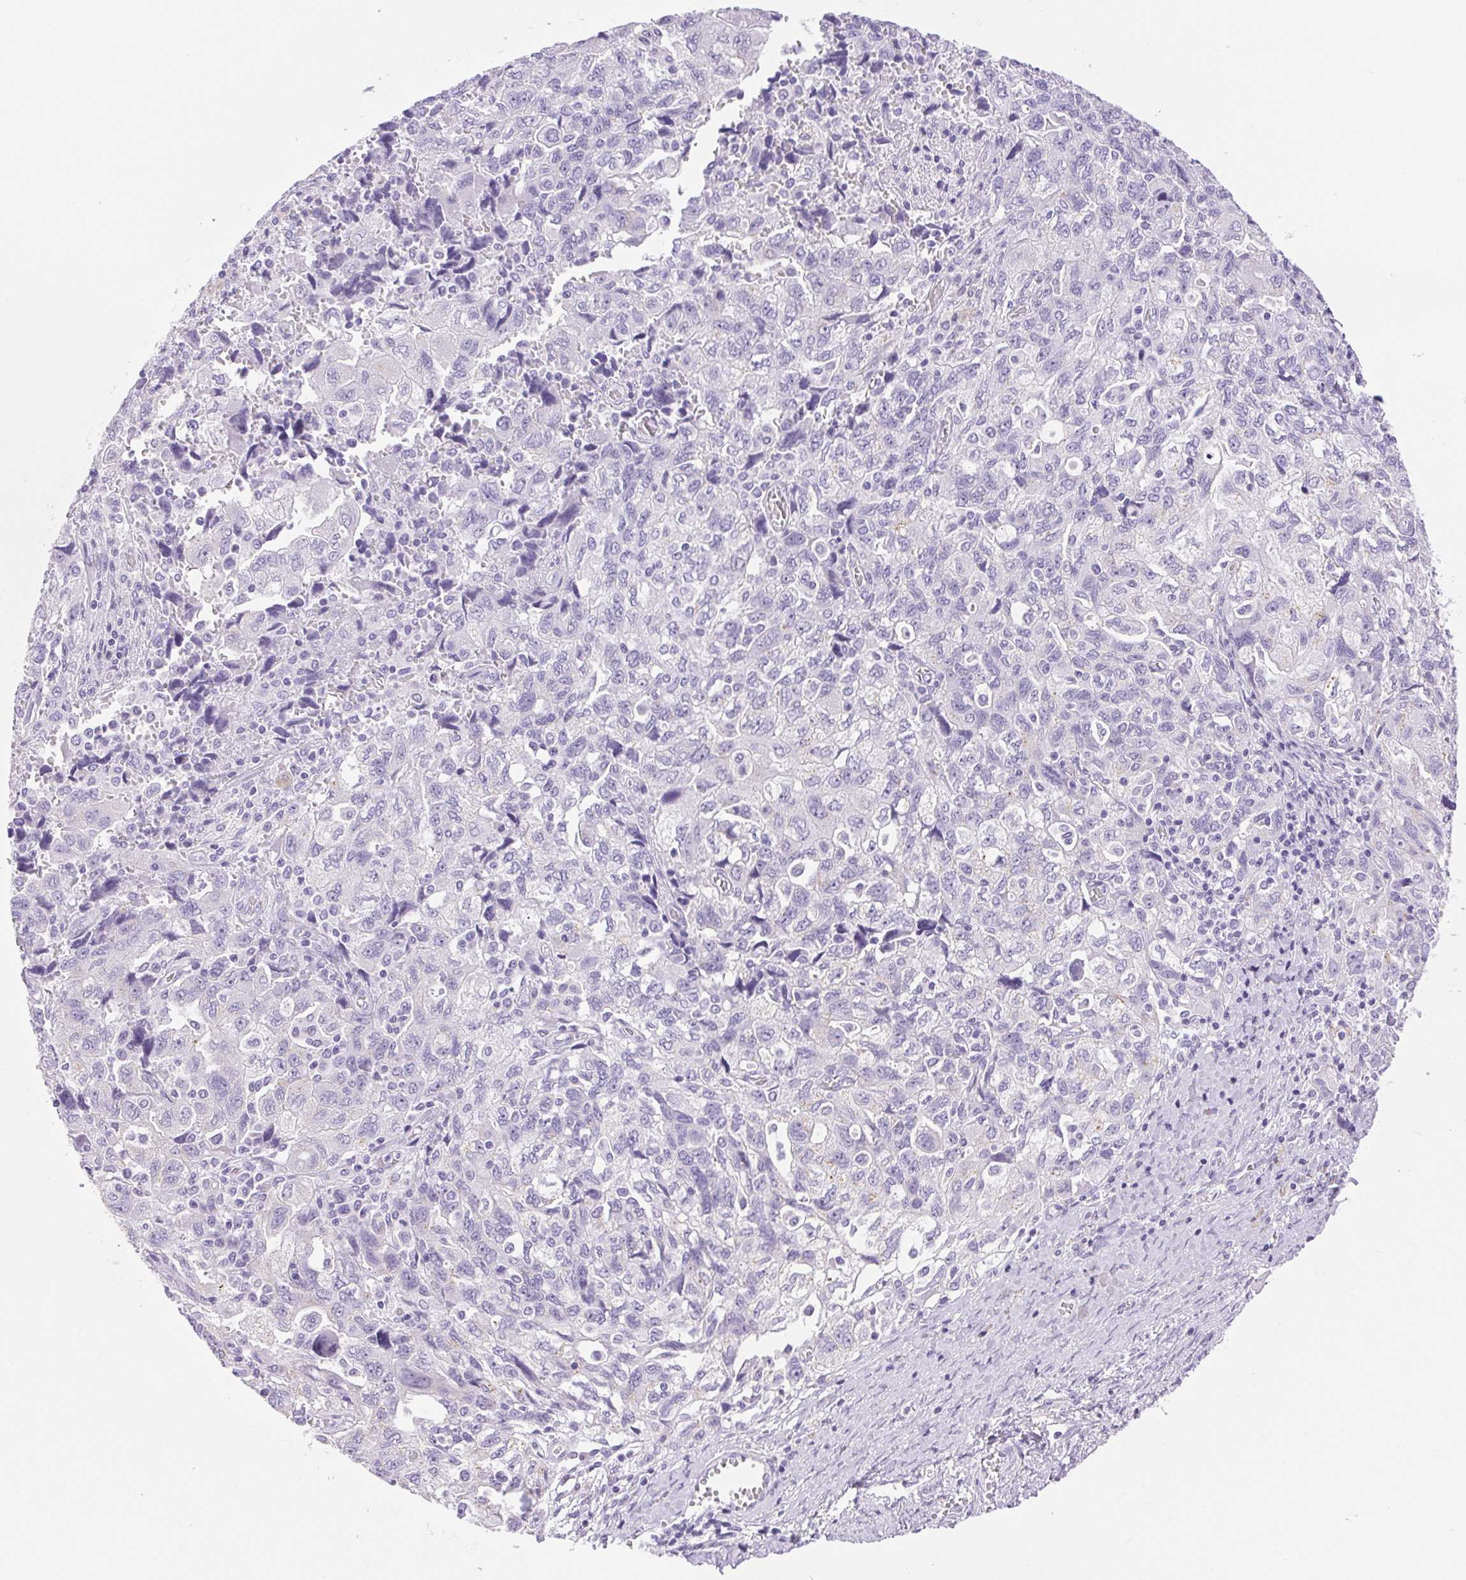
{"staining": {"intensity": "negative", "quantity": "none", "location": "none"}, "tissue": "ovarian cancer", "cell_type": "Tumor cells", "image_type": "cancer", "snomed": [{"axis": "morphology", "description": "Carcinoma, NOS"}, {"axis": "morphology", "description": "Cystadenocarcinoma, serous, NOS"}, {"axis": "topography", "description": "Ovary"}], "caption": "A photomicrograph of ovarian cancer stained for a protein demonstrates no brown staining in tumor cells.", "gene": "SERPINB3", "patient": {"sex": "female", "age": 69}}